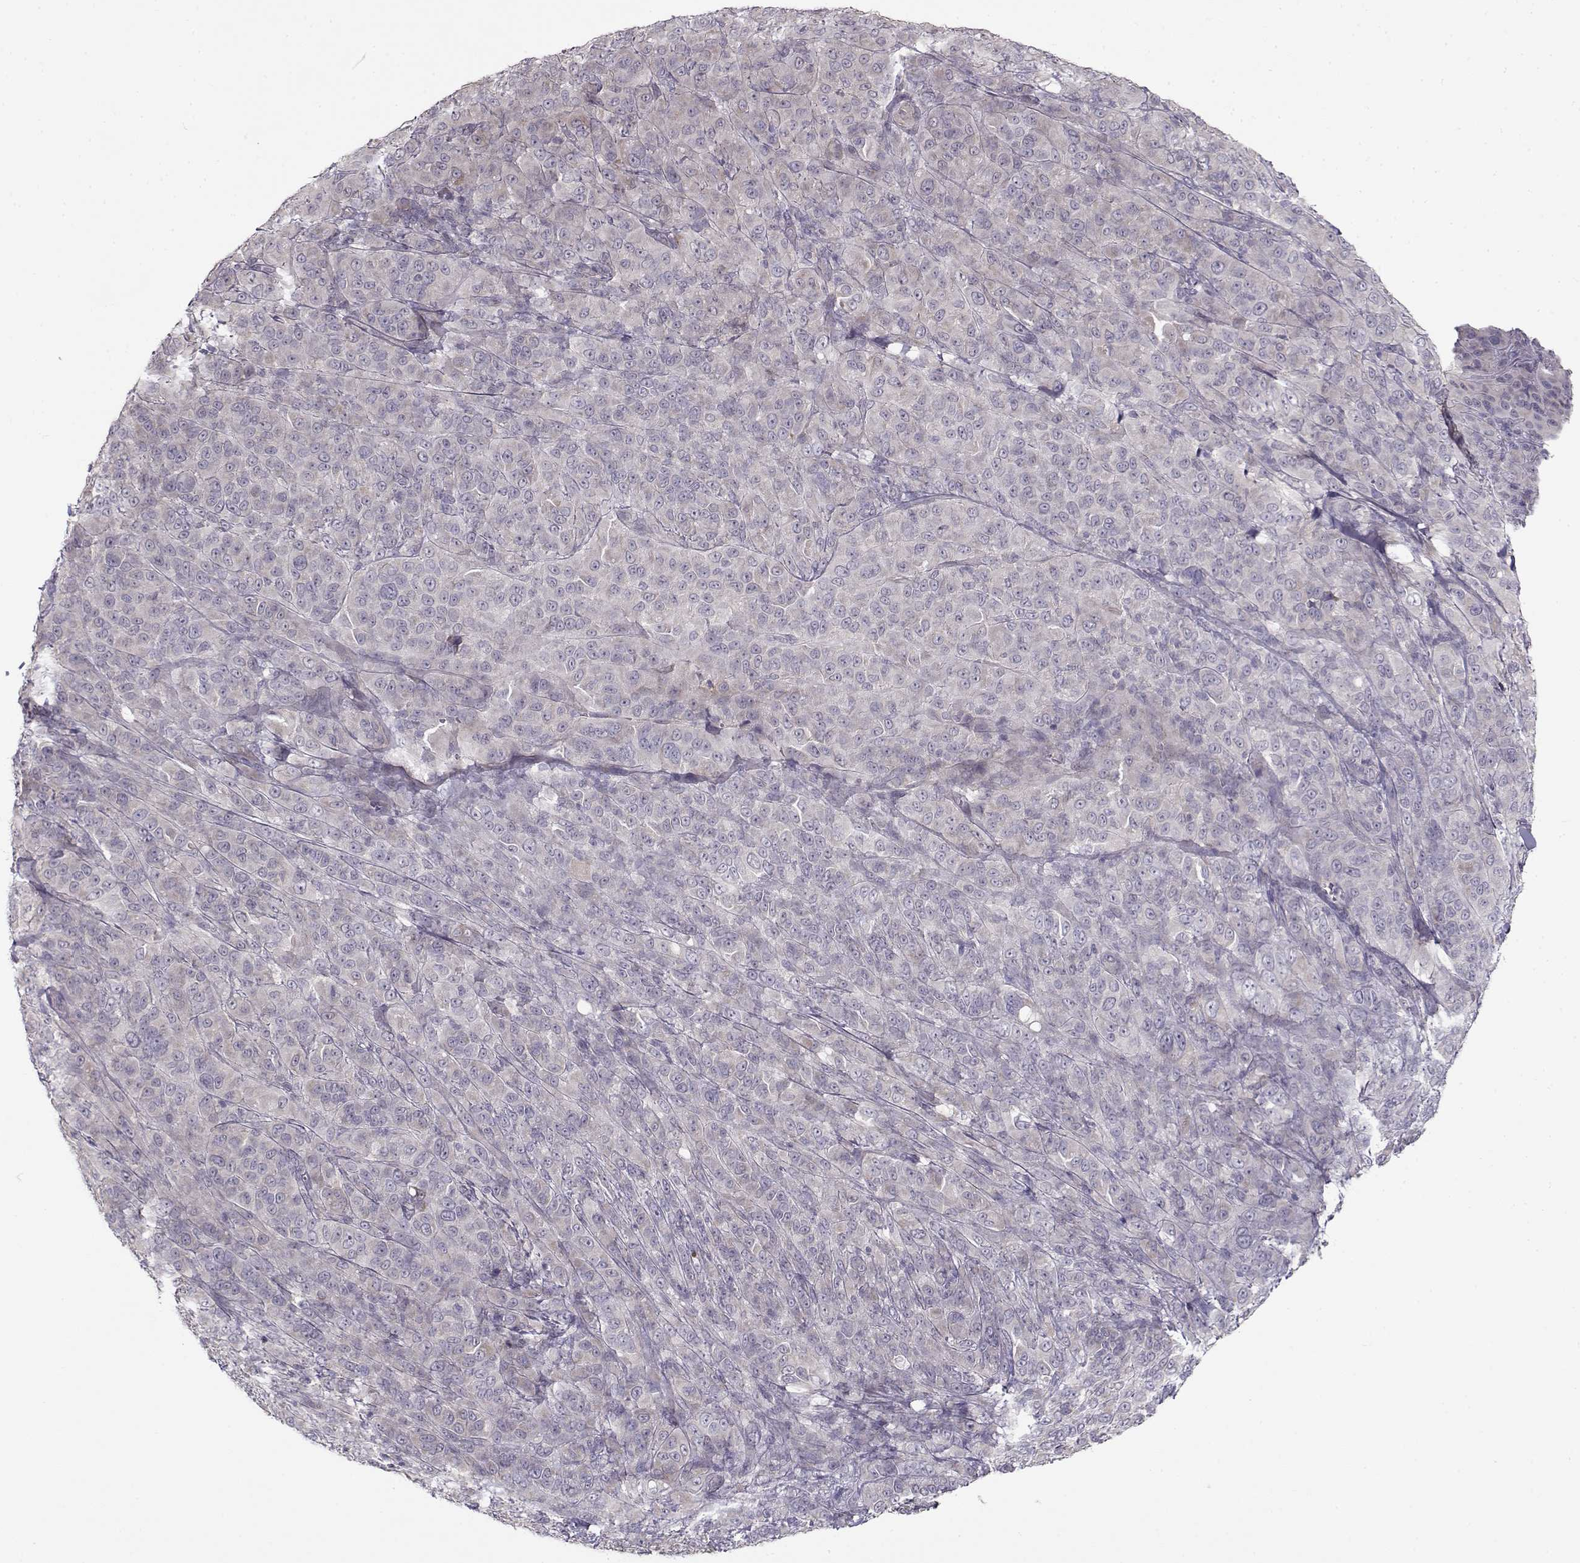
{"staining": {"intensity": "negative", "quantity": "none", "location": "none"}, "tissue": "melanoma", "cell_type": "Tumor cells", "image_type": "cancer", "snomed": [{"axis": "morphology", "description": "Malignant melanoma, NOS"}, {"axis": "topography", "description": "Skin"}], "caption": "The image reveals no significant staining in tumor cells of melanoma.", "gene": "ENTPD8", "patient": {"sex": "female", "age": 87}}